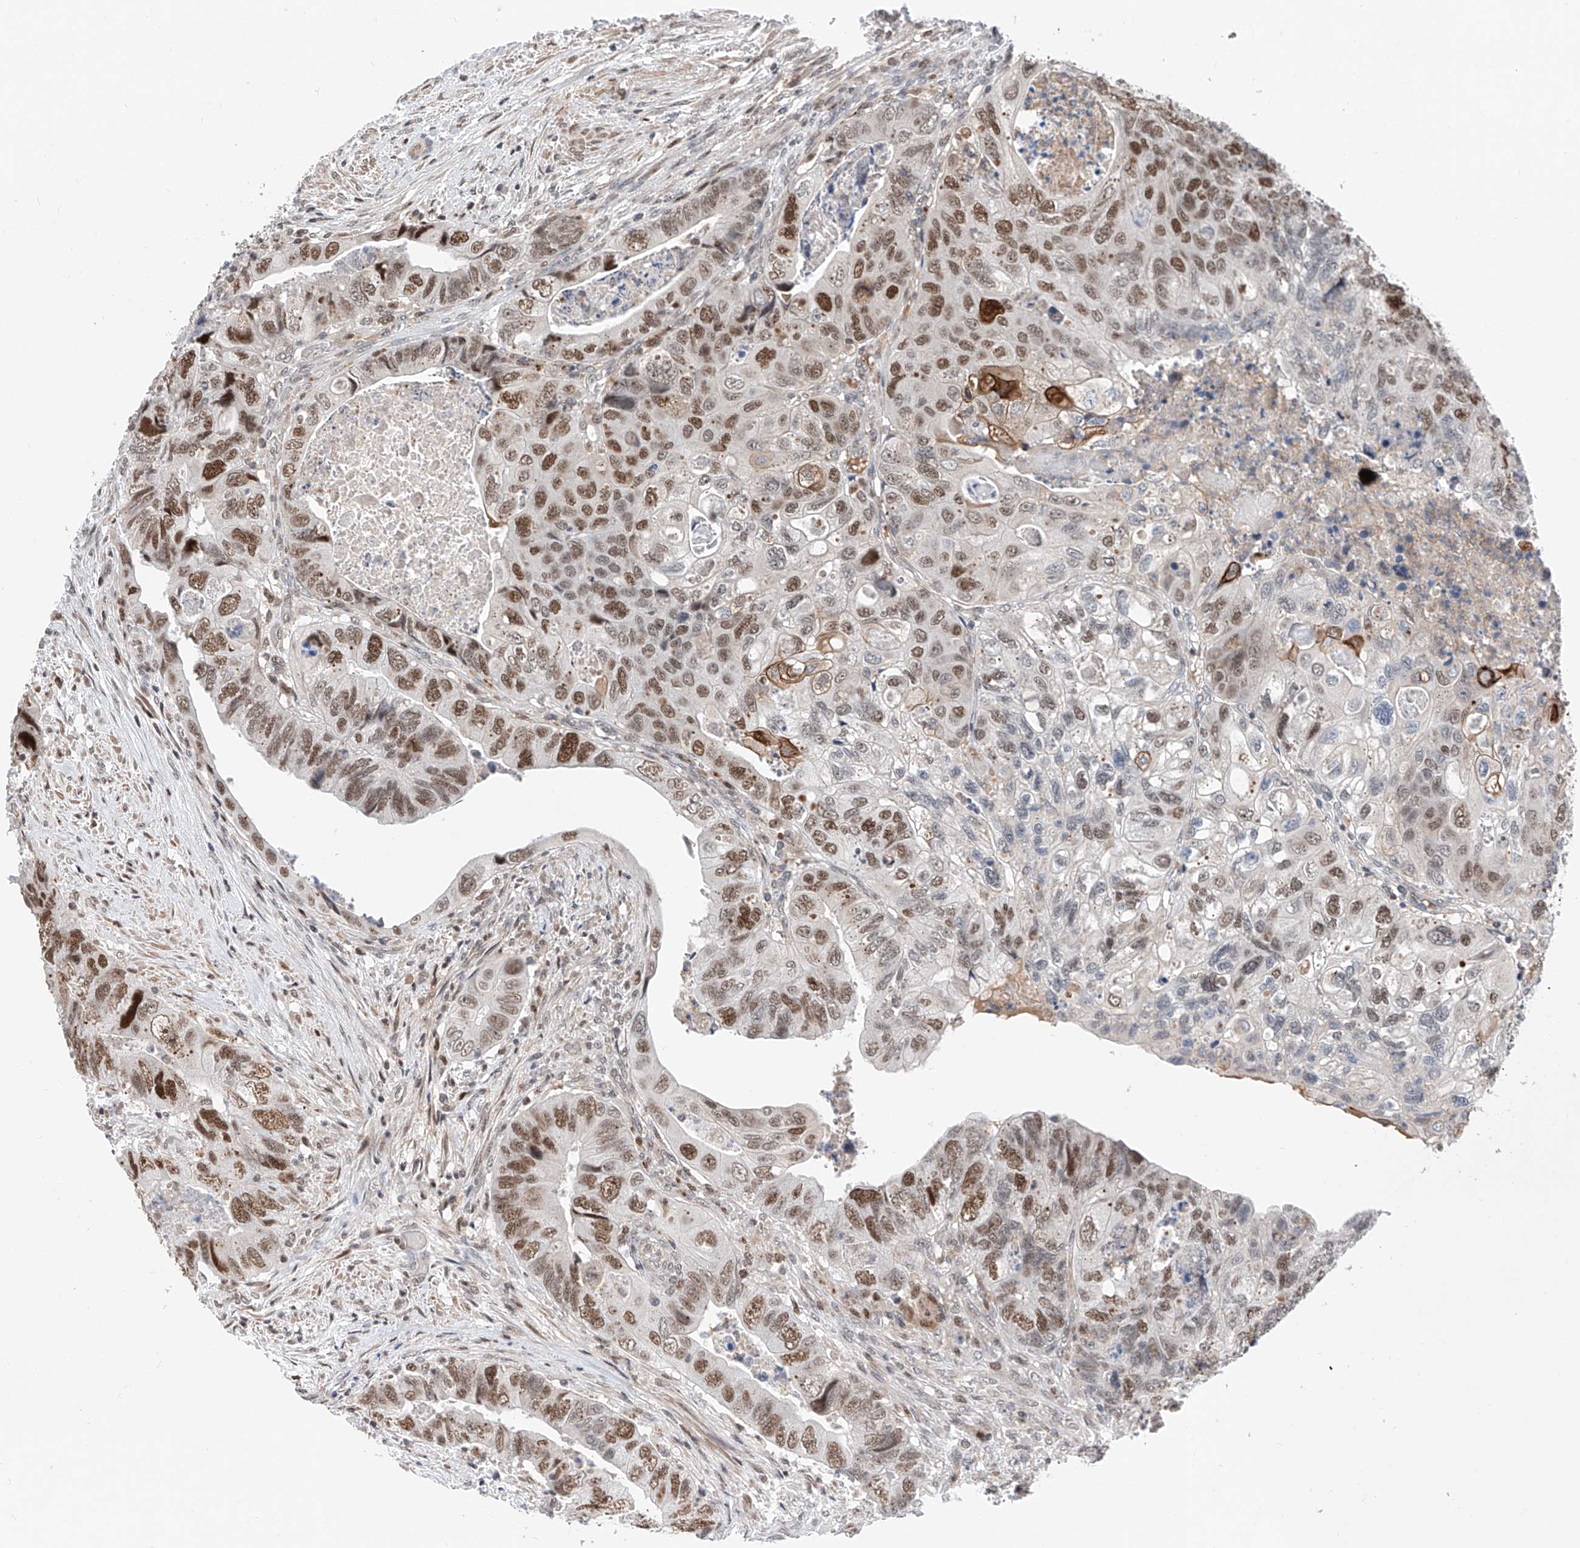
{"staining": {"intensity": "moderate", "quantity": ">75%", "location": "nuclear"}, "tissue": "colorectal cancer", "cell_type": "Tumor cells", "image_type": "cancer", "snomed": [{"axis": "morphology", "description": "Adenocarcinoma, NOS"}, {"axis": "topography", "description": "Rectum"}], "caption": "A histopathology image showing moderate nuclear positivity in about >75% of tumor cells in adenocarcinoma (colorectal), as visualized by brown immunohistochemical staining.", "gene": "SNRNP200", "patient": {"sex": "male", "age": 63}}